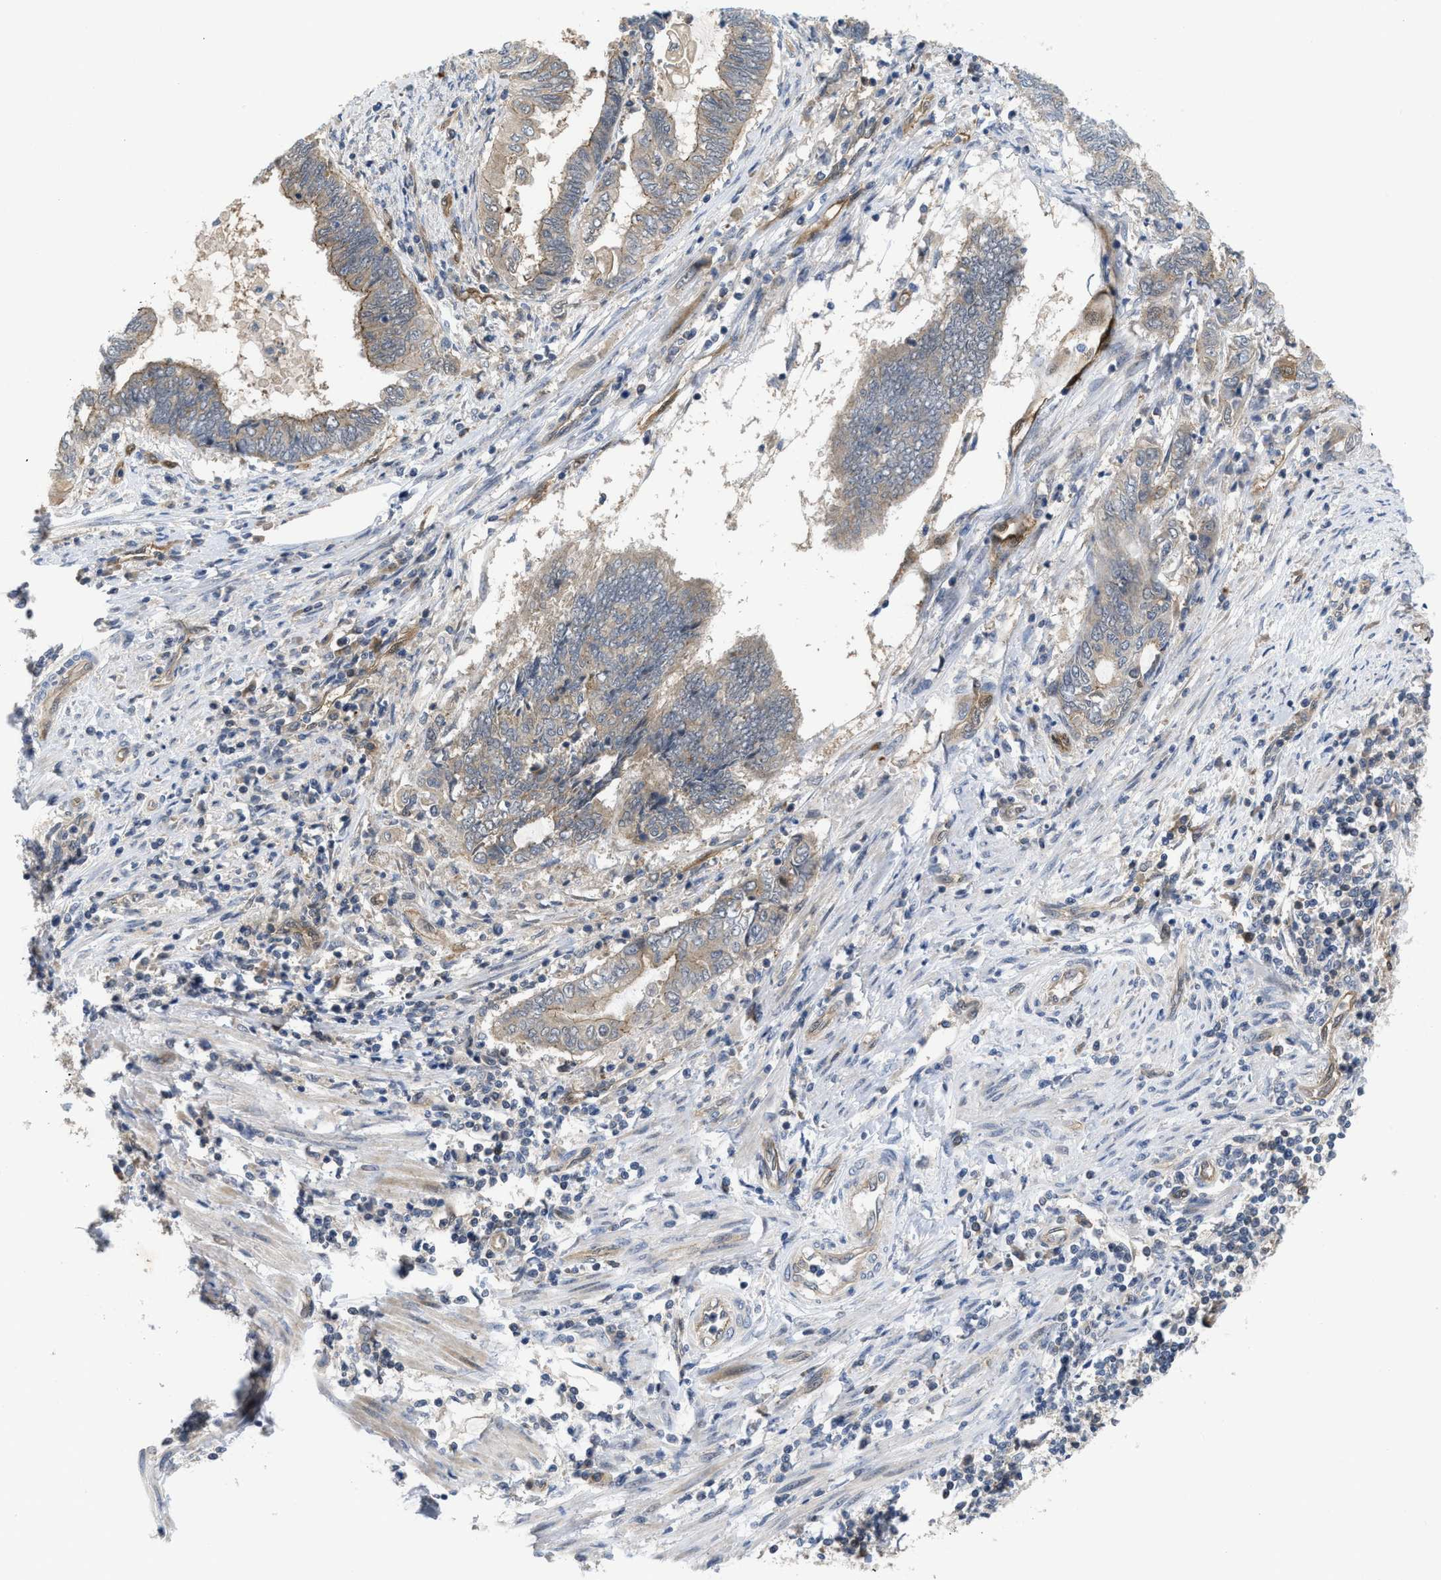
{"staining": {"intensity": "weak", "quantity": "<25%", "location": "cytoplasmic/membranous"}, "tissue": "endometrial cancer", "cell_type": "Tumor cells", "image_type": "cancer", "snomed": [{"axis": "morphology", "description": "Adenocarcinoma, NOS"}, {"axis": "topography", "description": "Uterus"}, {"axis": "topography", "description": "Endometrium"}], "caption": "Tumor cells show no significant protein staining in adenocarcinoma (endometrial).", "gene": "LDAF1", "patient": {"sex": "female", "age": 70}}